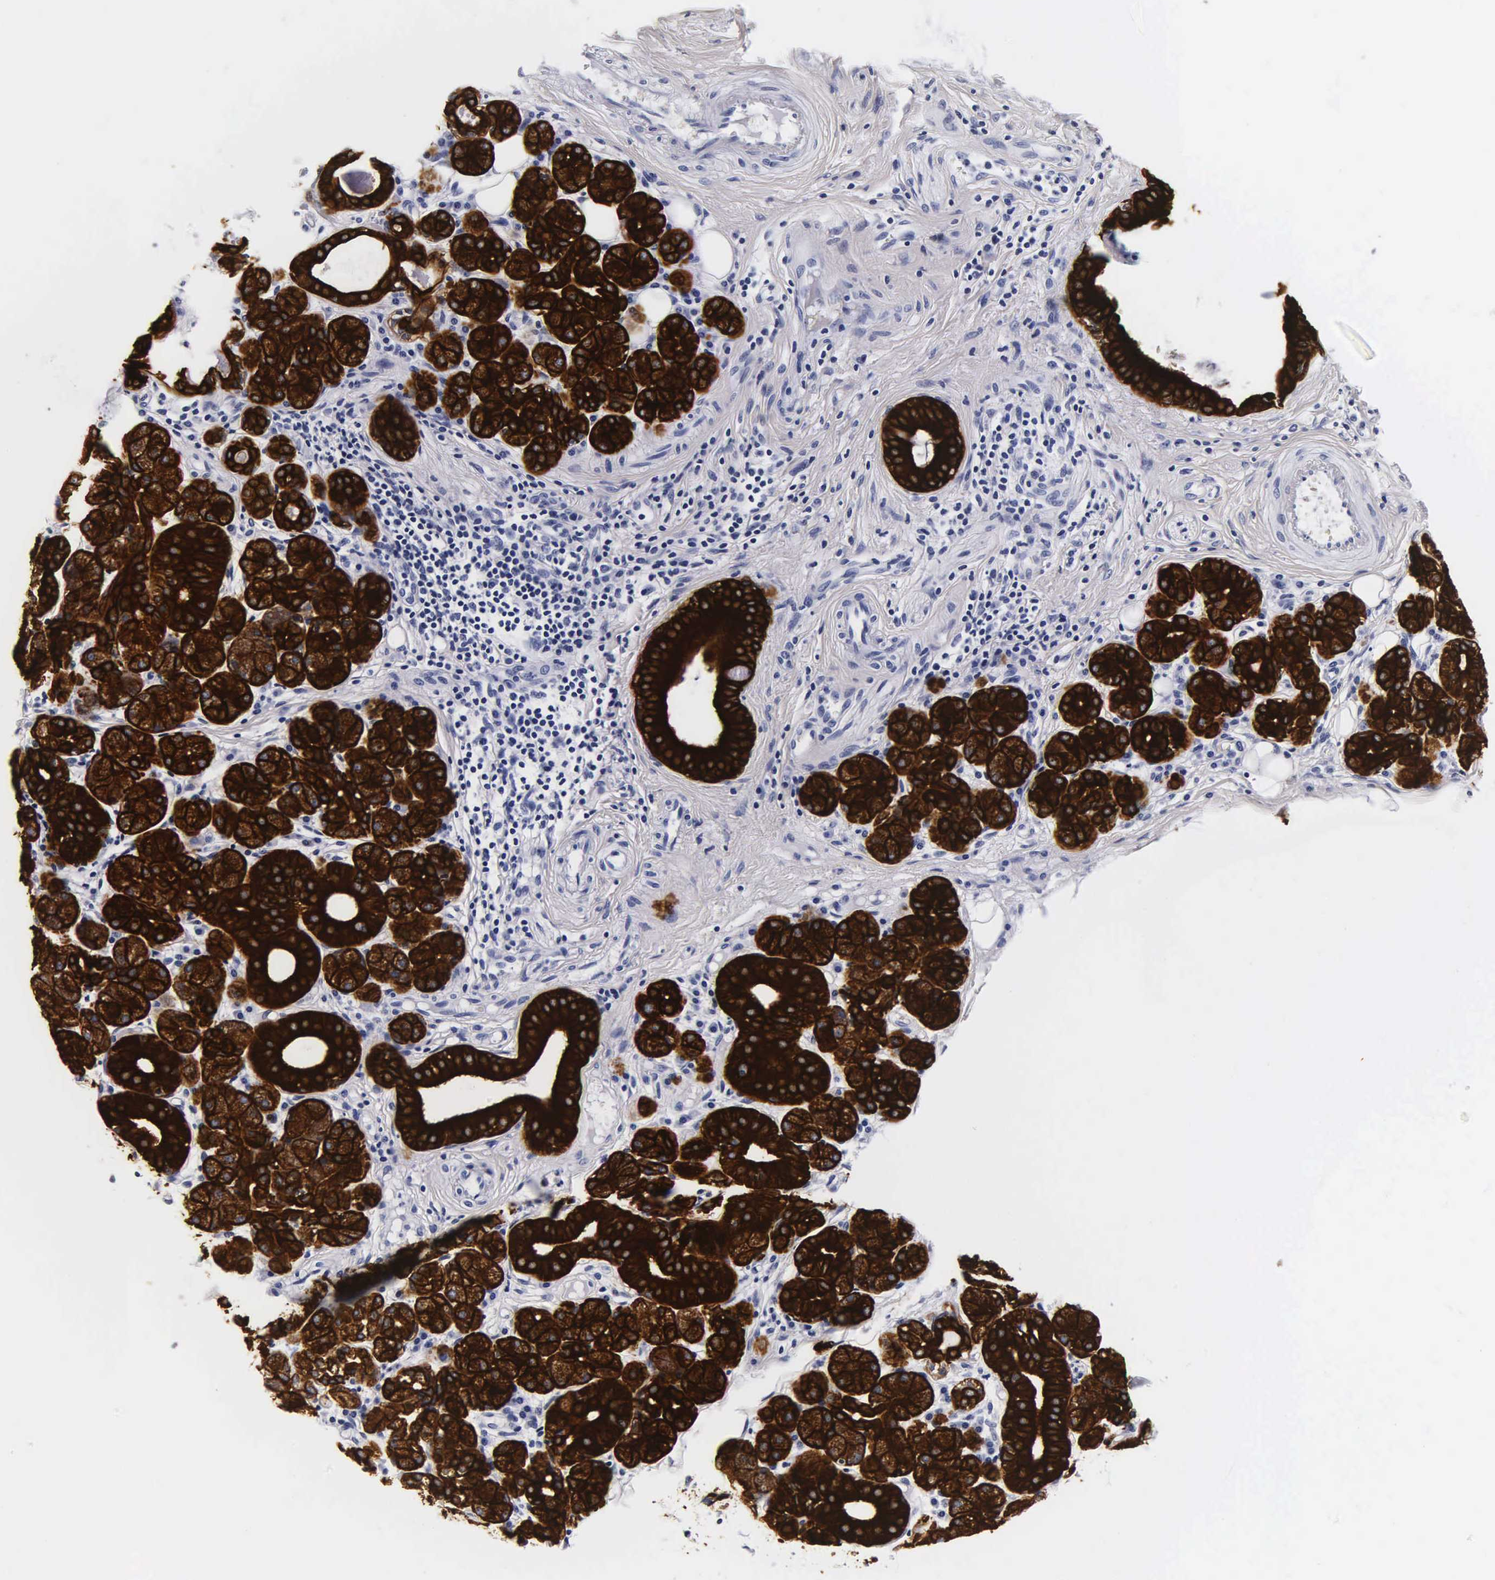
{"staining": {"intensity": "strong", "quantity": ">75%", "location": "cytoplasmic/membranous"}, "tissue": "salivary gland", "cell_type": "Glandular cells", "image_type": "normal", "snomed": [{"axis": "morphology", "description": "Normal tissue, NOS"}, {"axis": "topography", "description": "Salivary gland"}, {"axis": "topography", "description": "Peripheral nerve tissue"}], "caption": "IHC (DAB (3,3'-diaminobenzidine)) staining of benign human salivary gland displays strong cytoplasmic/membranous protein expression in approximately >75% of glandular cells.", "gene": "KRT18", "patient": {"sex": "male", "age": 62}}